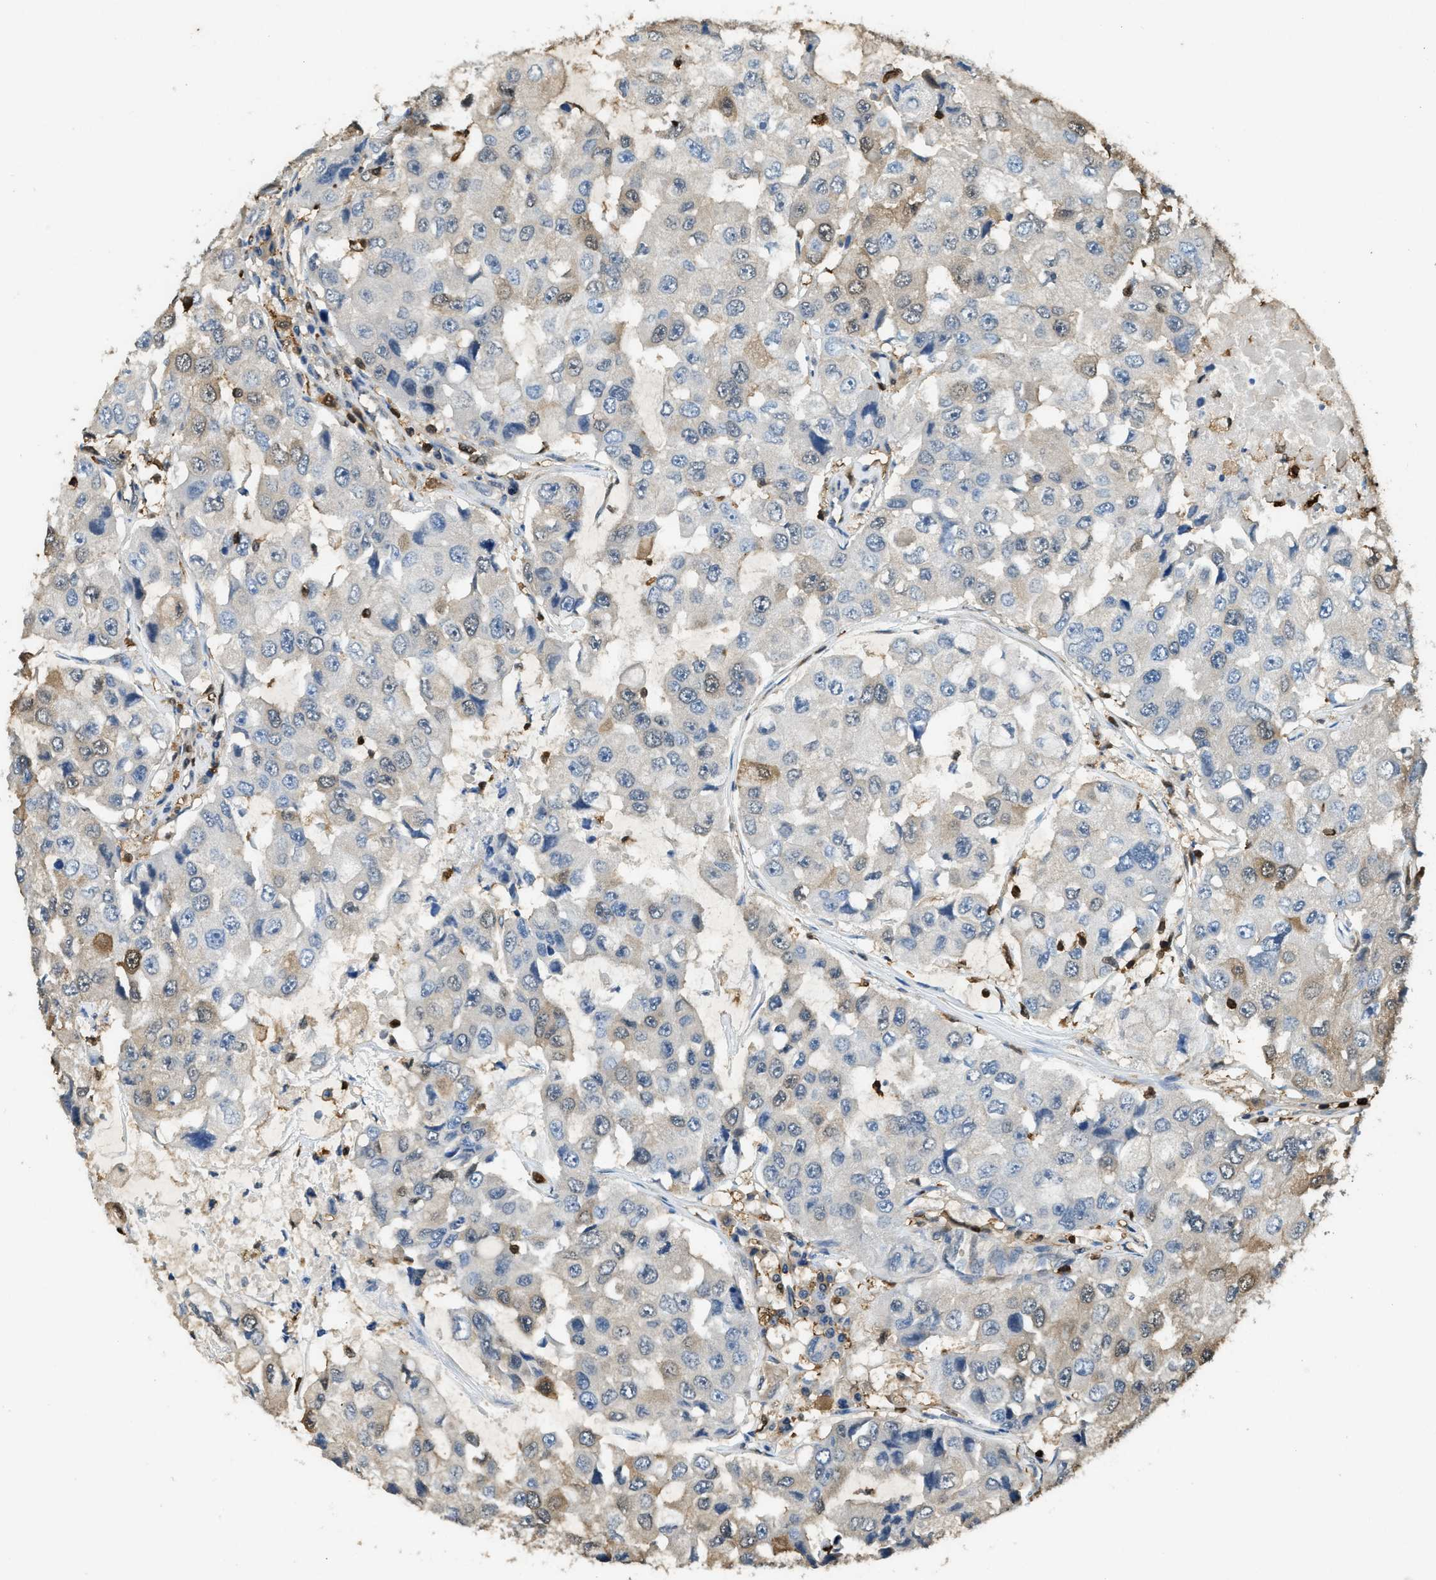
{"staining": {"intensity": "negative", "quantity": "none", "location": "none"}, "tissue": "breast cancer", "cell_type": "Tumor cells", "image_type": "cancer", "snomed": [{"axis": "morphology", "description": "Duct carcinoma"}, {"axis": "topography", "description": "Breast"}], "caption": "The micrograph shows no significant expression in tumor cells of intraductal carcinoma (breast).", "gene": "ARHGDIB", "patient": {"sex": "female", "age": 27}}